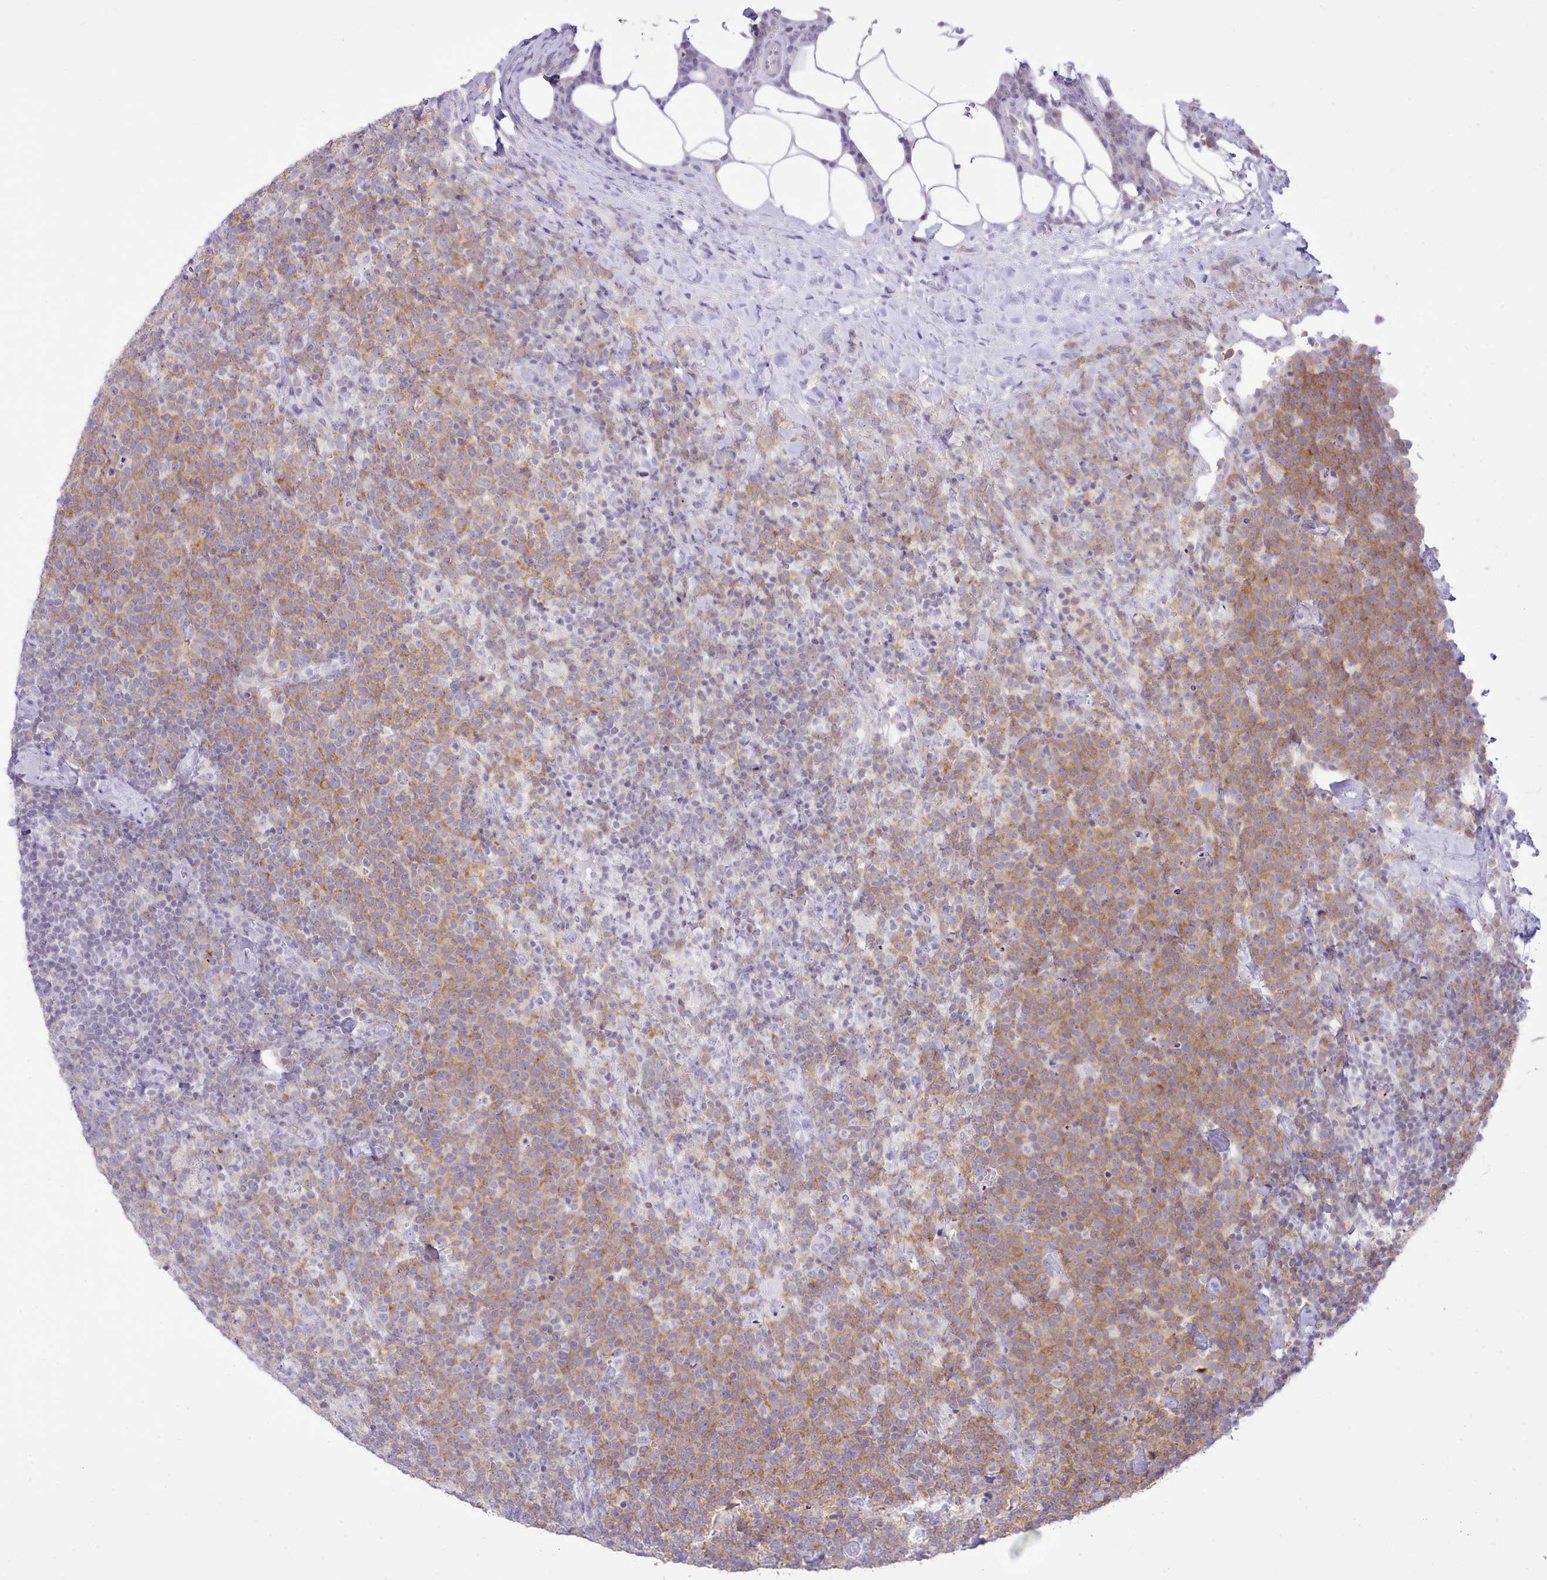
{"staining": {"intensity": "moderate", "quantity": "25%-75%", "location": "cytoplasmic/membranous"}, "tissue": "lymphoma", "cell_type": "Tumor cells", "image_type": "cancer", "snomed": [{"axis": "morphology", "description": "Malignant lymphoma, non-Hodgkin's type, High grade"}, {"axis": "topography", "description": "Lymph node"}], "caption": "Immunohistochemistry (IHC) (DAB) staining of human high-grade malignant lymphoma, non-Hodgkin's type shows moderate cytoplasmic/membranous protein staining in about 25%-75% of tumor cells.", "gene": "MDFI", "patient": {"sex": "male", "age": 61}}